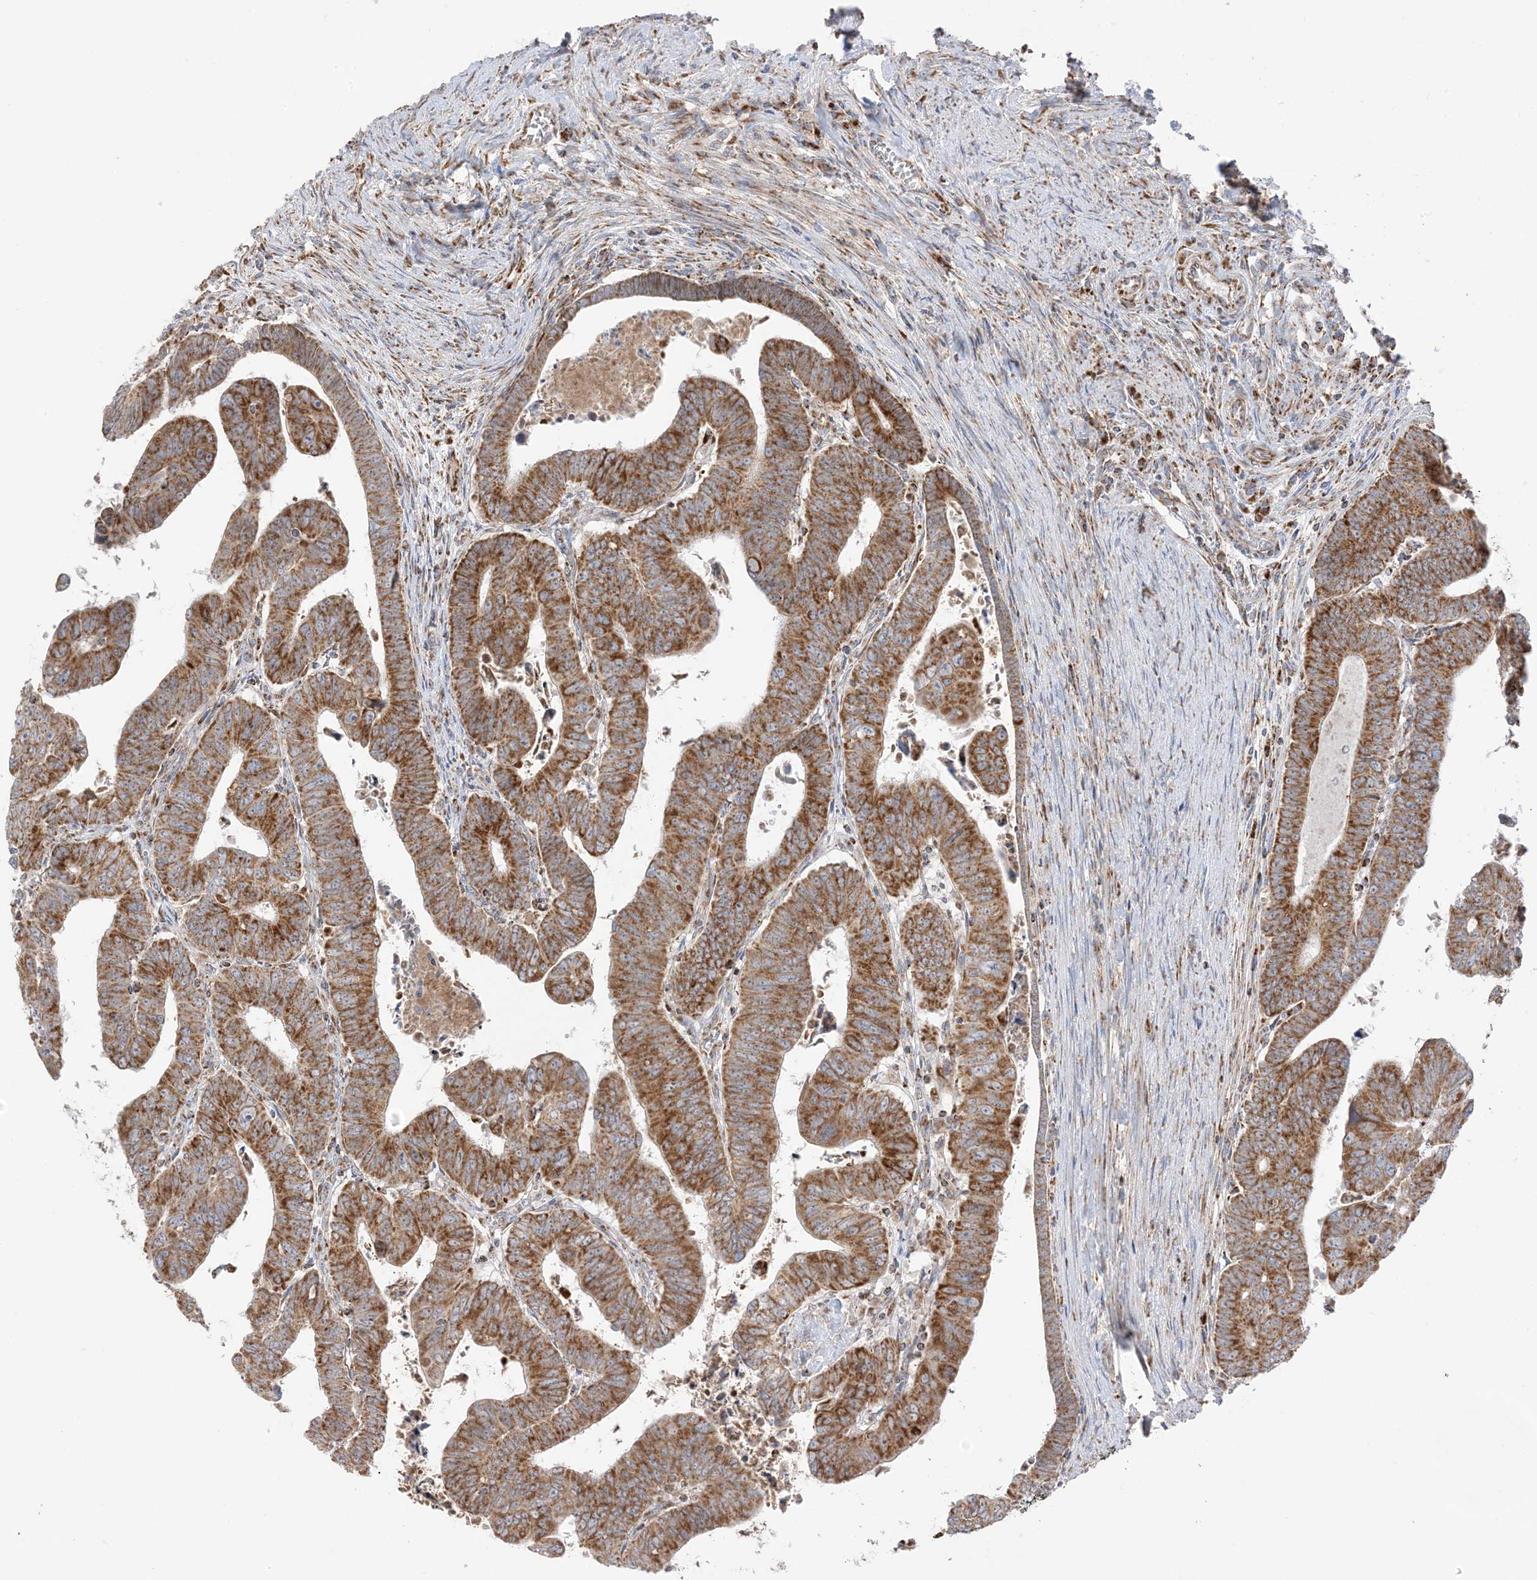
{"staining": {"intensity": "strong", "quantity": ">75%", "location": "cytoplasmic/membranous"}, "tissue": "colorectal cancer", "cell_type": "Tumor cells", "image_type": "cancer", "snomed": [{"axis": "morphology", "description": "Normal tissue, NOS"}, {"axis": "morphology", "description": "Adenocarcinoma, NOS"}, {"axis": "topography", "description": "Rectum"}], "caption": "Strong cytoplasmic/membranous protein expression is identified in approximately >75% of tumor cells in adenocarcinoma (colorectal).", "gene": "SLC25A12", "patient": {"sex": "female", "age": 65}}